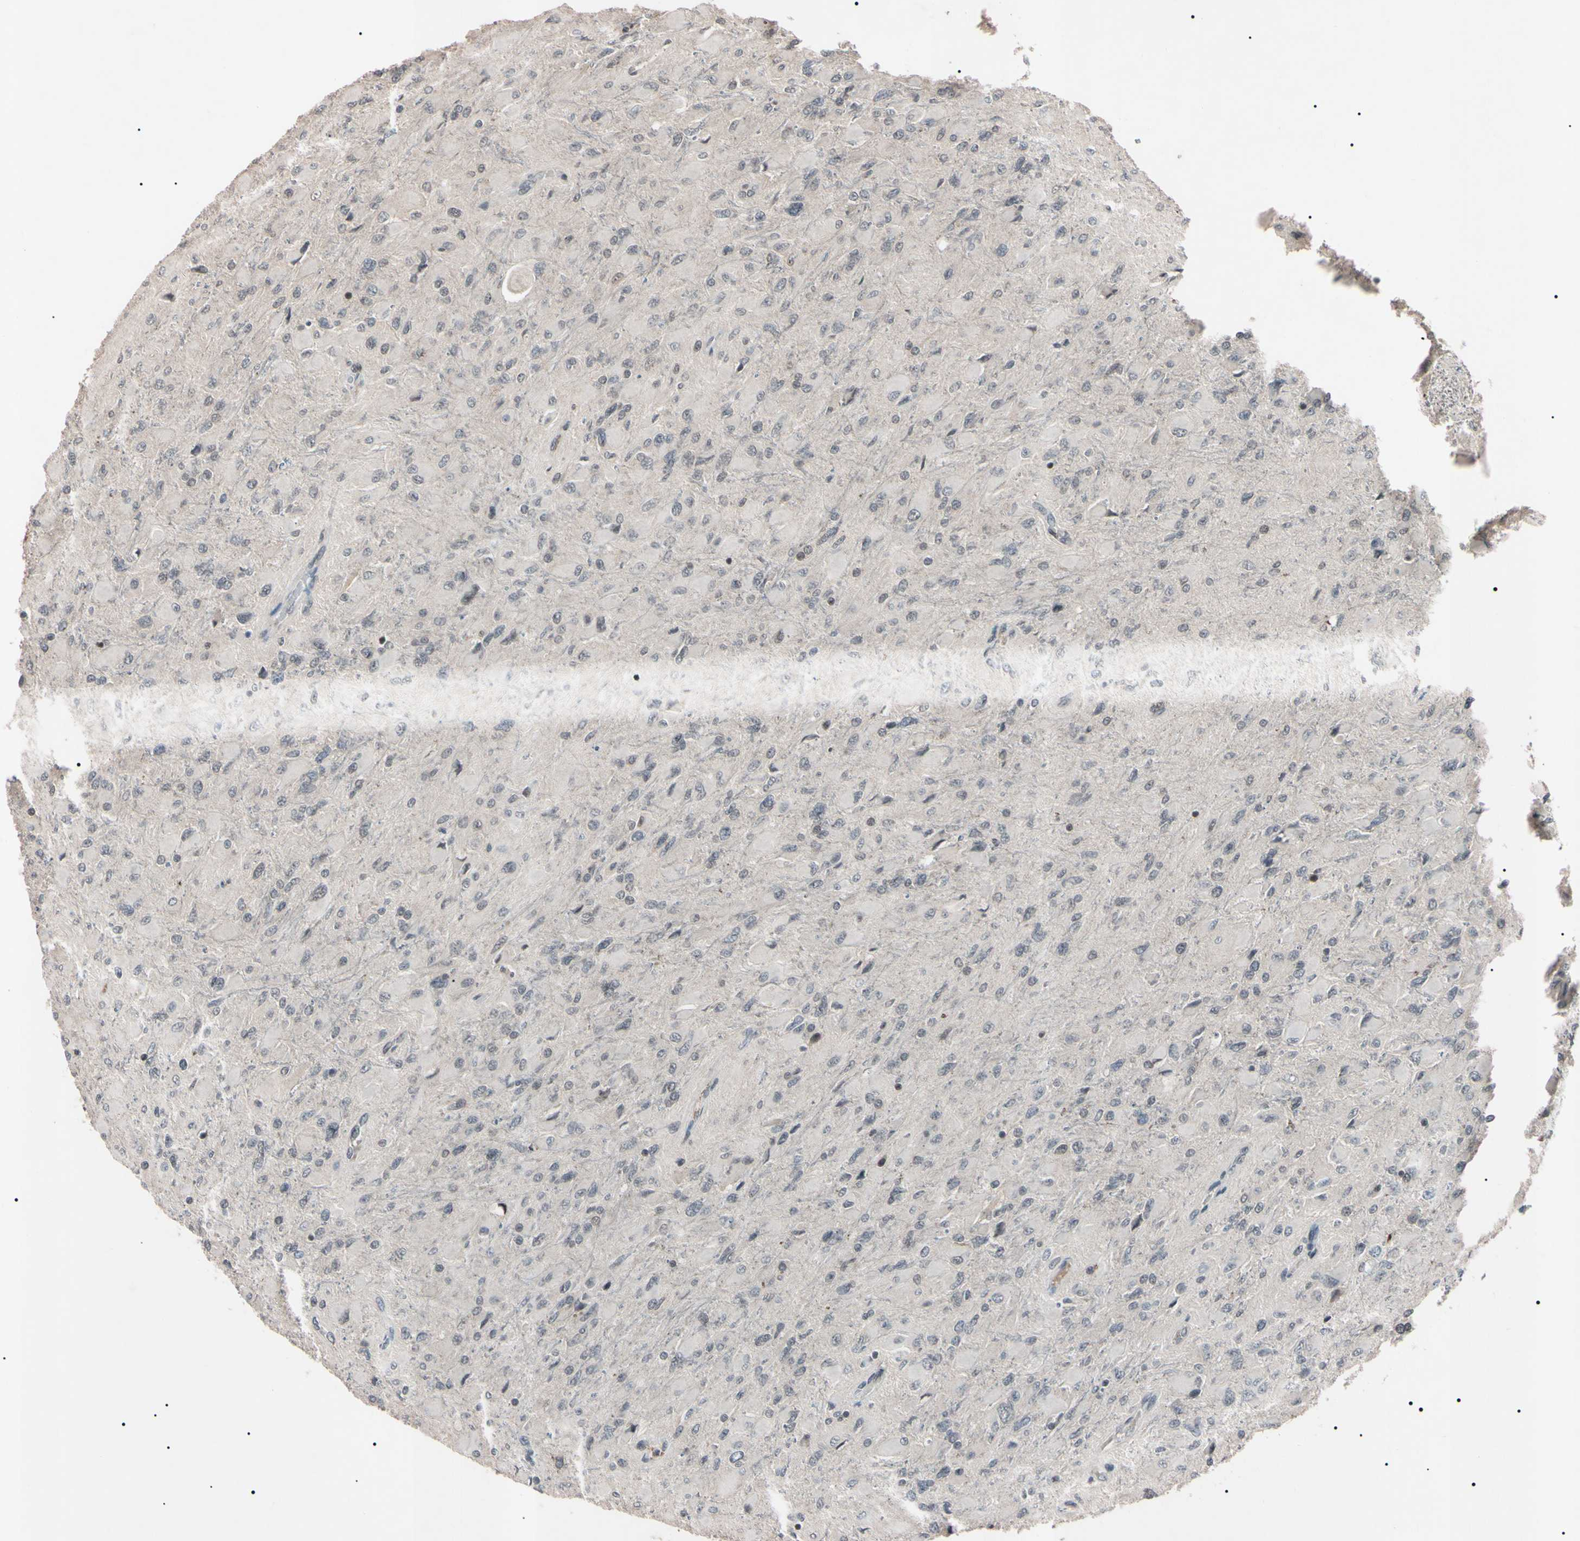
{"staining": {"intensity": "negative", "quantity": "none", "location": "none"}, "tissue": "glioma", "cell_type": "Tumor cells", "image_type": "cancer", "snomed": [{"axis": "morphology", "description": "Glioma, malignant, High grade"}, {"axis": "topography", "description": "Cerebral cortex"}], "caption": "Immunohistochemistry histopathology image of malignant high-grade glioma stained for a protein (brown), which exhibits no expression in tumor cells. (DAB immunohistochemistry visualized using brightfield microscopy, high magnification).", "gene": "YY1", "patient": {"sex": "female", "age": 36}}